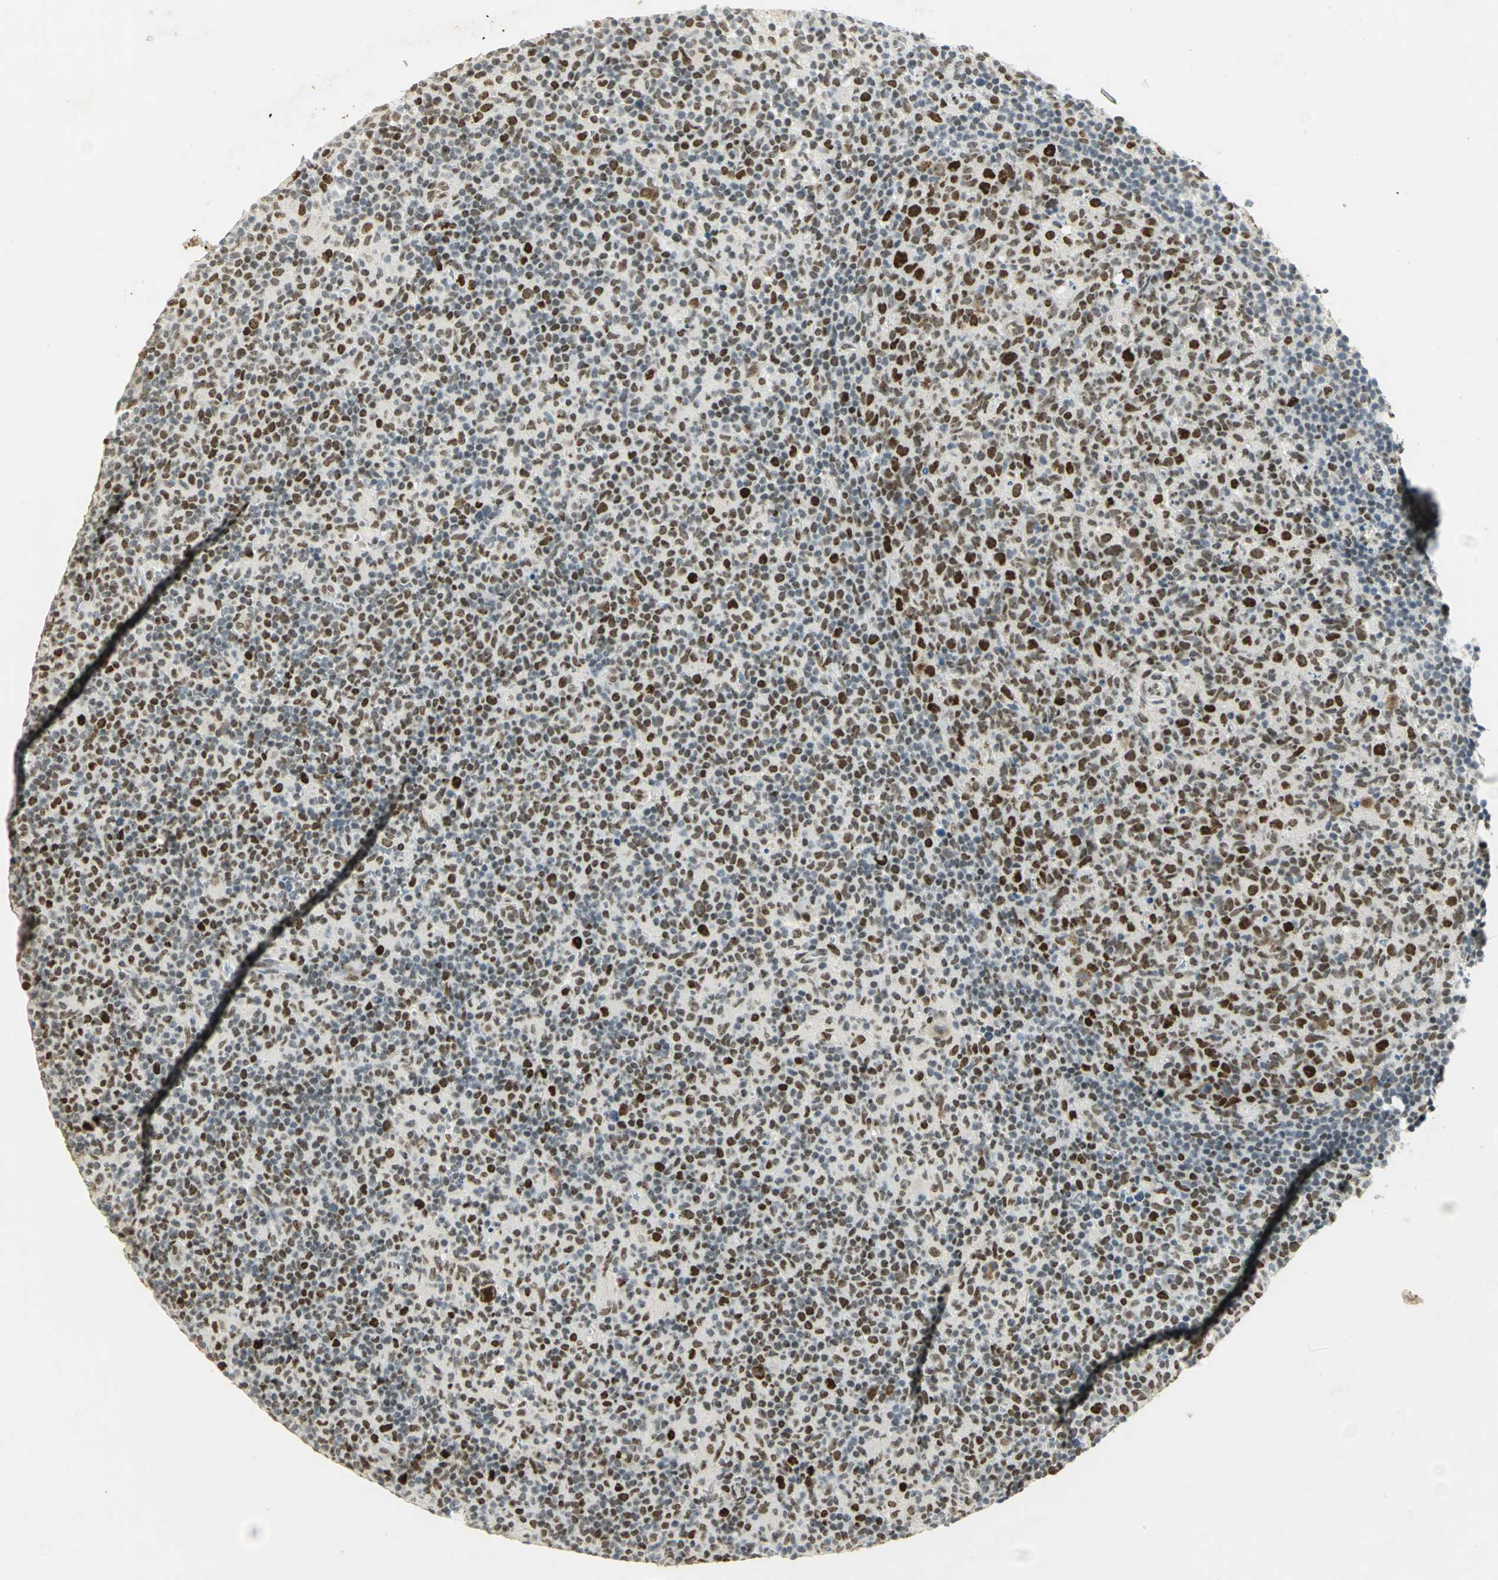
{"staining": {"intensity": "strong", "quantity": ">75%", "location": "nuclear"}, "tissue": "lymph node", "cell_type": "Germinal center cells", "image_type": "normal", "snomed": [{"axis": "morphology", "description": "Normal tissue, NOS"}, {"axis": "morphology", "description": "Inflammation, NOS"}, {"axis": "topography", "description": "Lymph node"}], "caption": "Benign lymph node demonstrates strong nuclear staining in about >75% of germinal center cells (IHC, brightfield microscopy, high magnification)..", "gene": "AK6", "patient": {"sex": "male", "age": 55}}